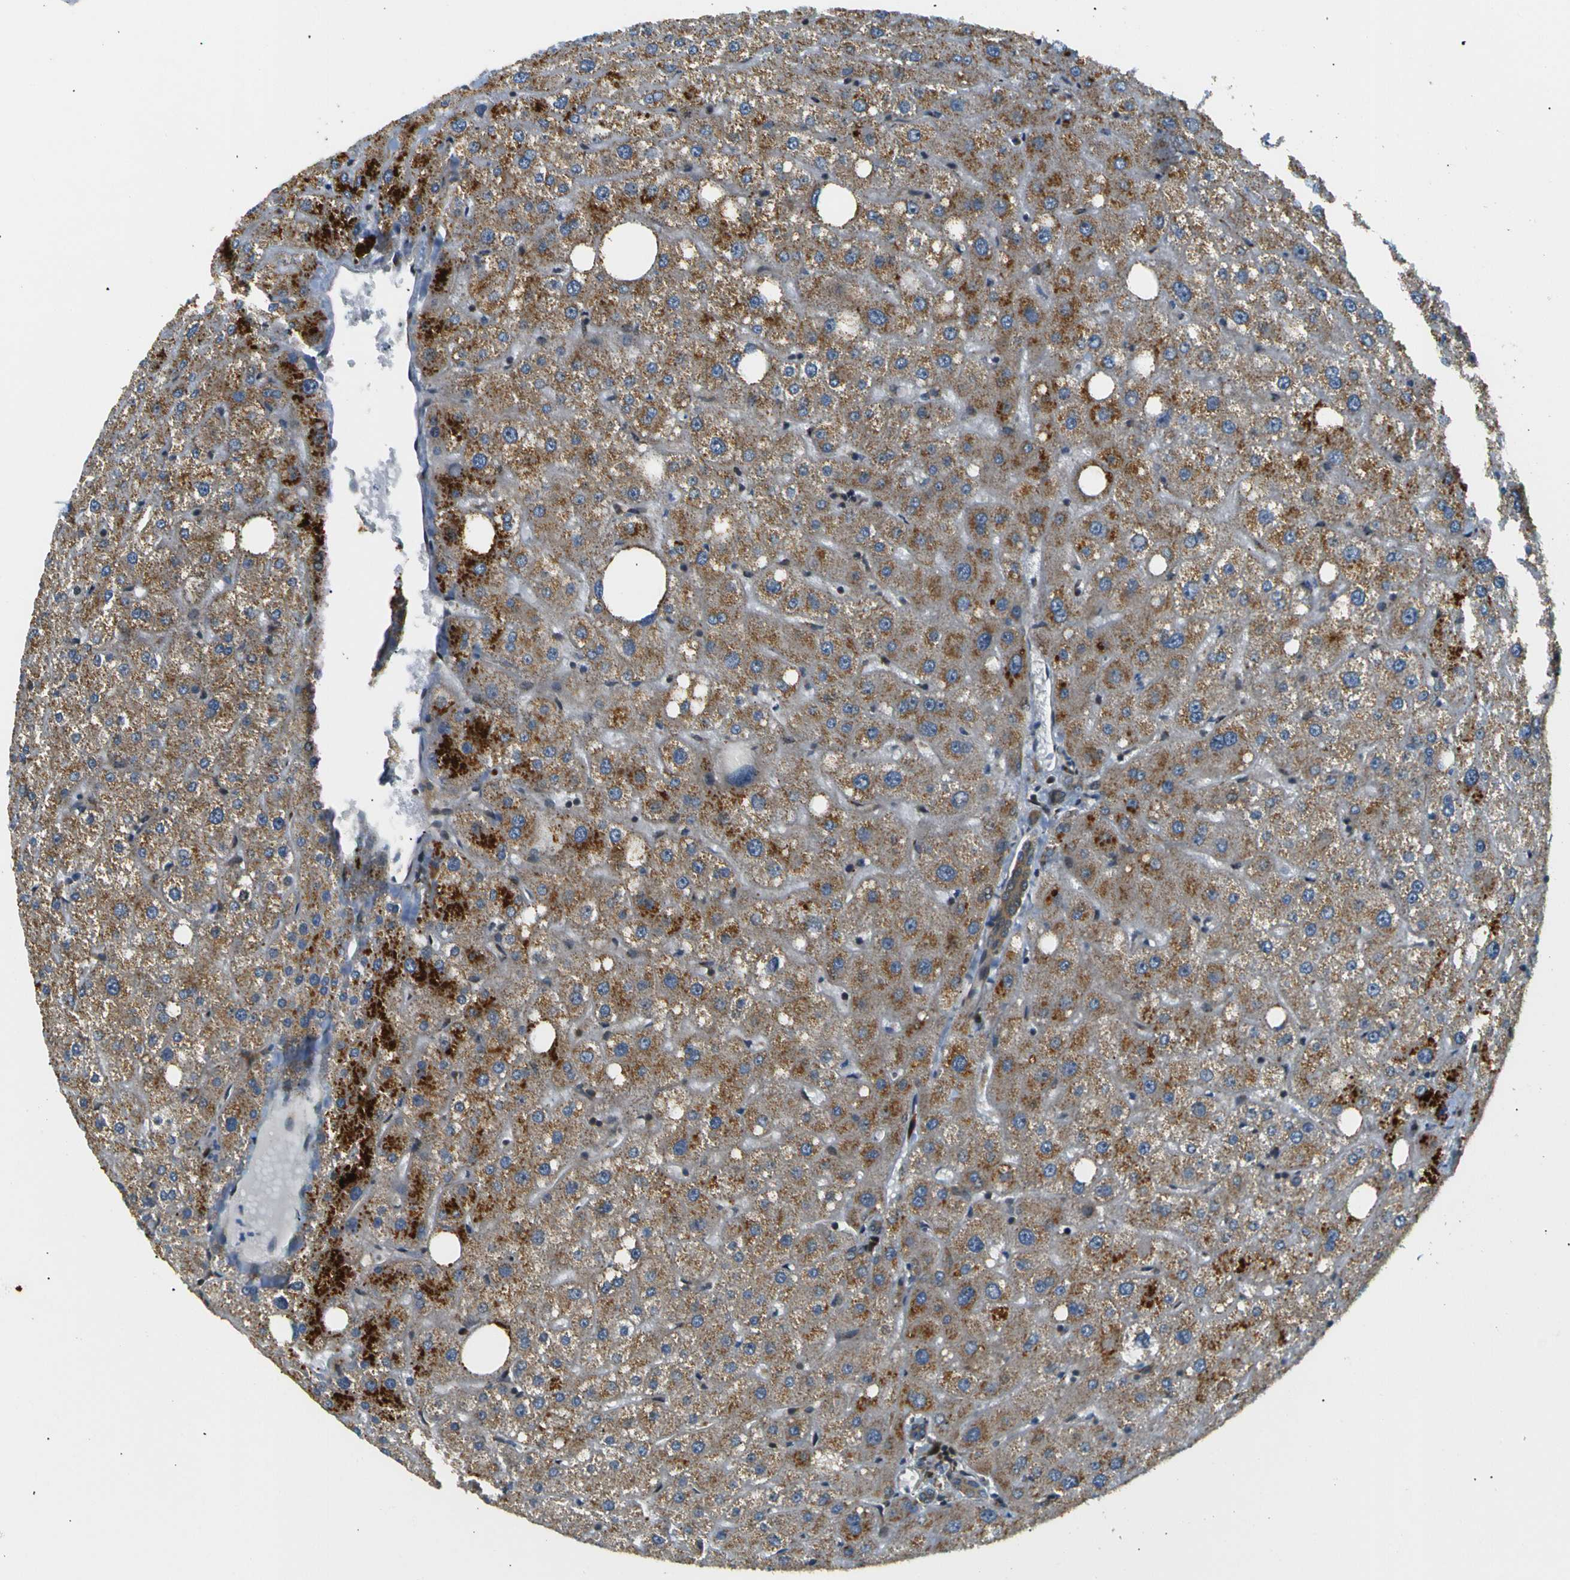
{"staining": {"intensity": "moderate", "quantity": ">75%", "location": "cytoplasmic/membranous"}, "tissue": "liver", "cell_type": "Cholangiocytes", "image_type": "normal", "snomed": [{"axis": "morphology", "description": "Normal tissue, NOS"}, {"axis": "topography", "description": "Liver"}], "caption": "Immunohistochemistry photomicrograph of normal human liver stained for a protein (brown), which shows medium levels of moderate cytoplasmic/membranous staining in approximately >75% of cholangiocytes.", "gene": "ABCE1", "patient": {"sex": "male", "age": 73}}